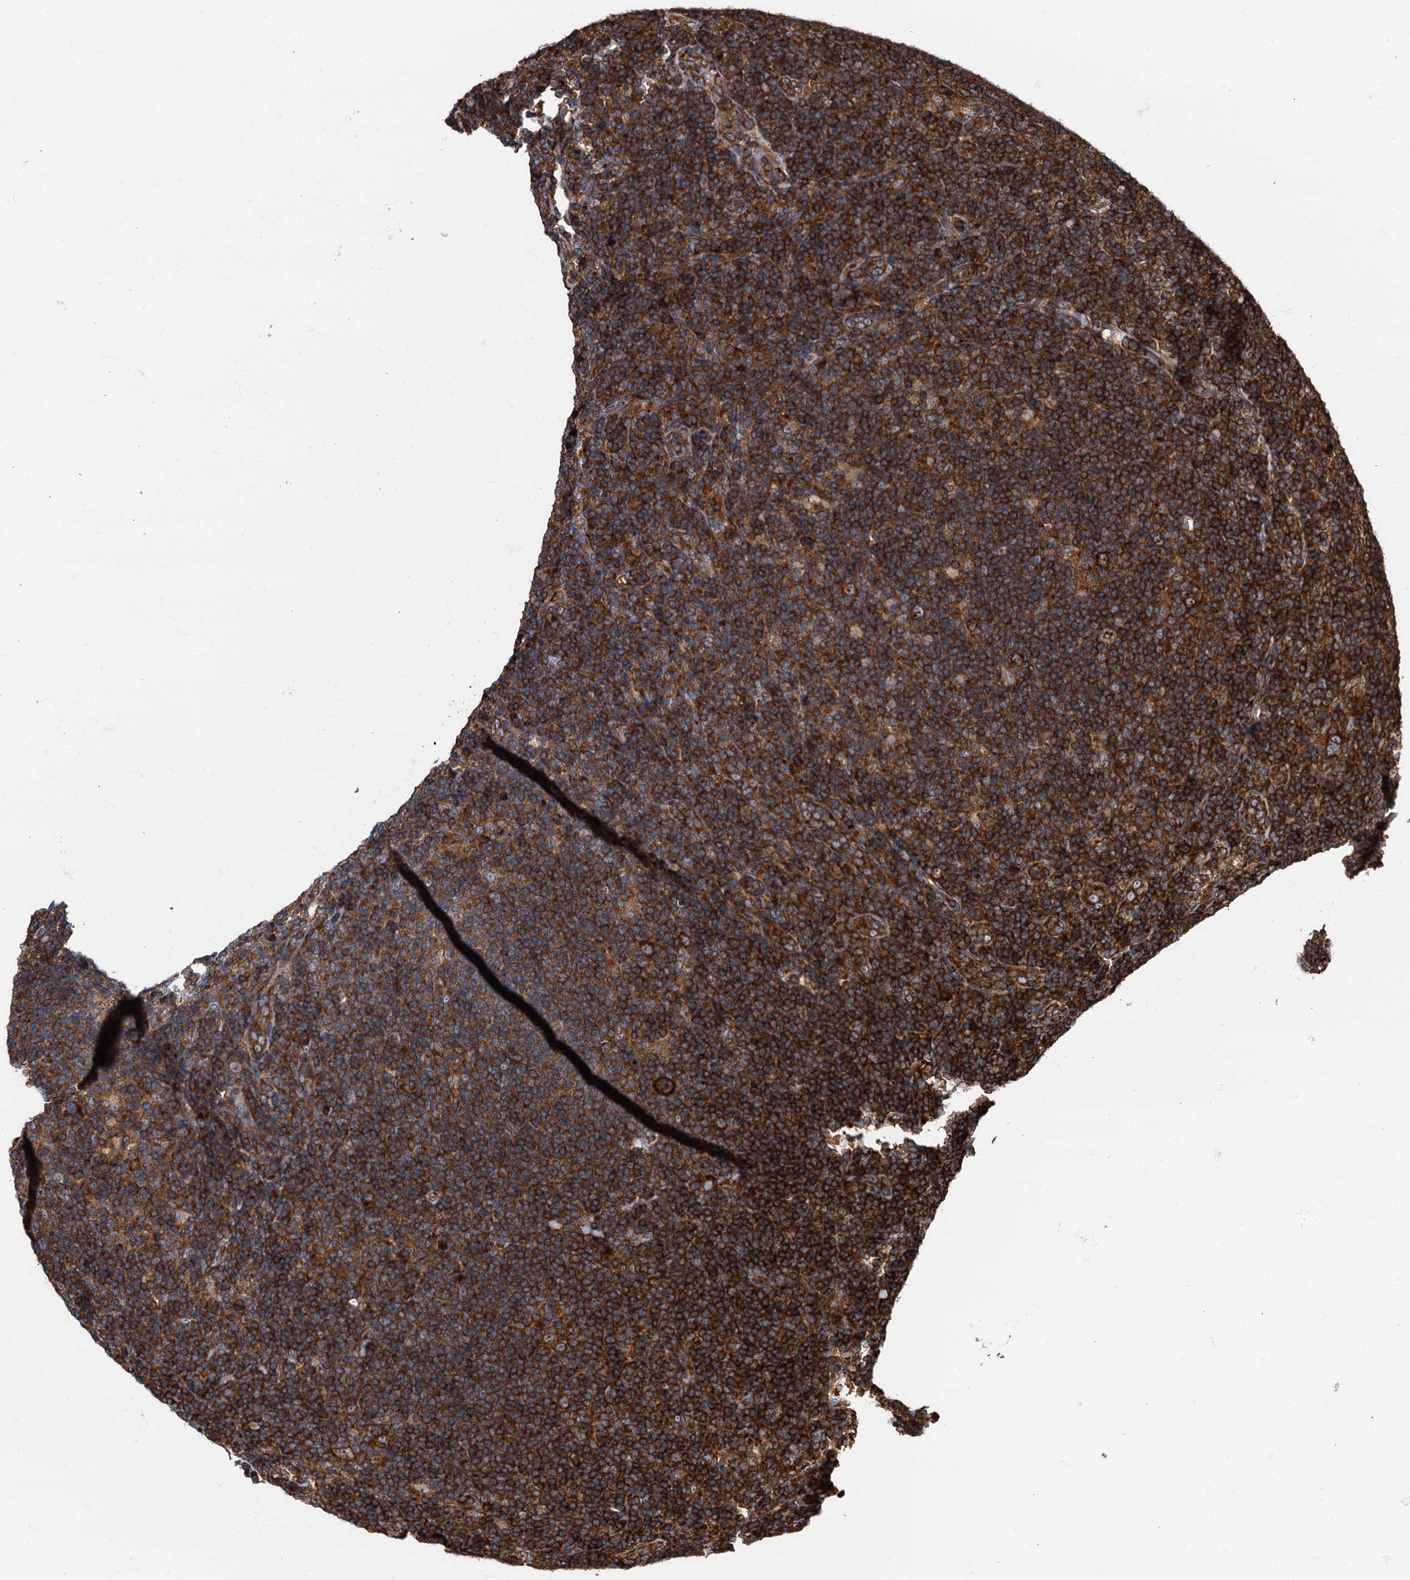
{"staining": {"intensity": "moderate", "quantity": ">75%", "location": "cytoplasmic/membranous"}, "tissue": "lymphoma", "cell_type": "Tumor cells", "image_type": "cancer", "snomed": [{"axis": "morphology", "description": "Hodgkin's disease, NOS"}, {"axis": "topography", "description": "Lymph node"}], "caption": "This histopathology image shows lymphoma stained with immunohistochemistry to label a protein in brown. The cytoplasmic/membranous of tumor cells show moderate positivity for the protein. Nuclei are counter-stained blue.", "gene": "ATP2C1", "patient": {"sex": "female", "age": 57}}